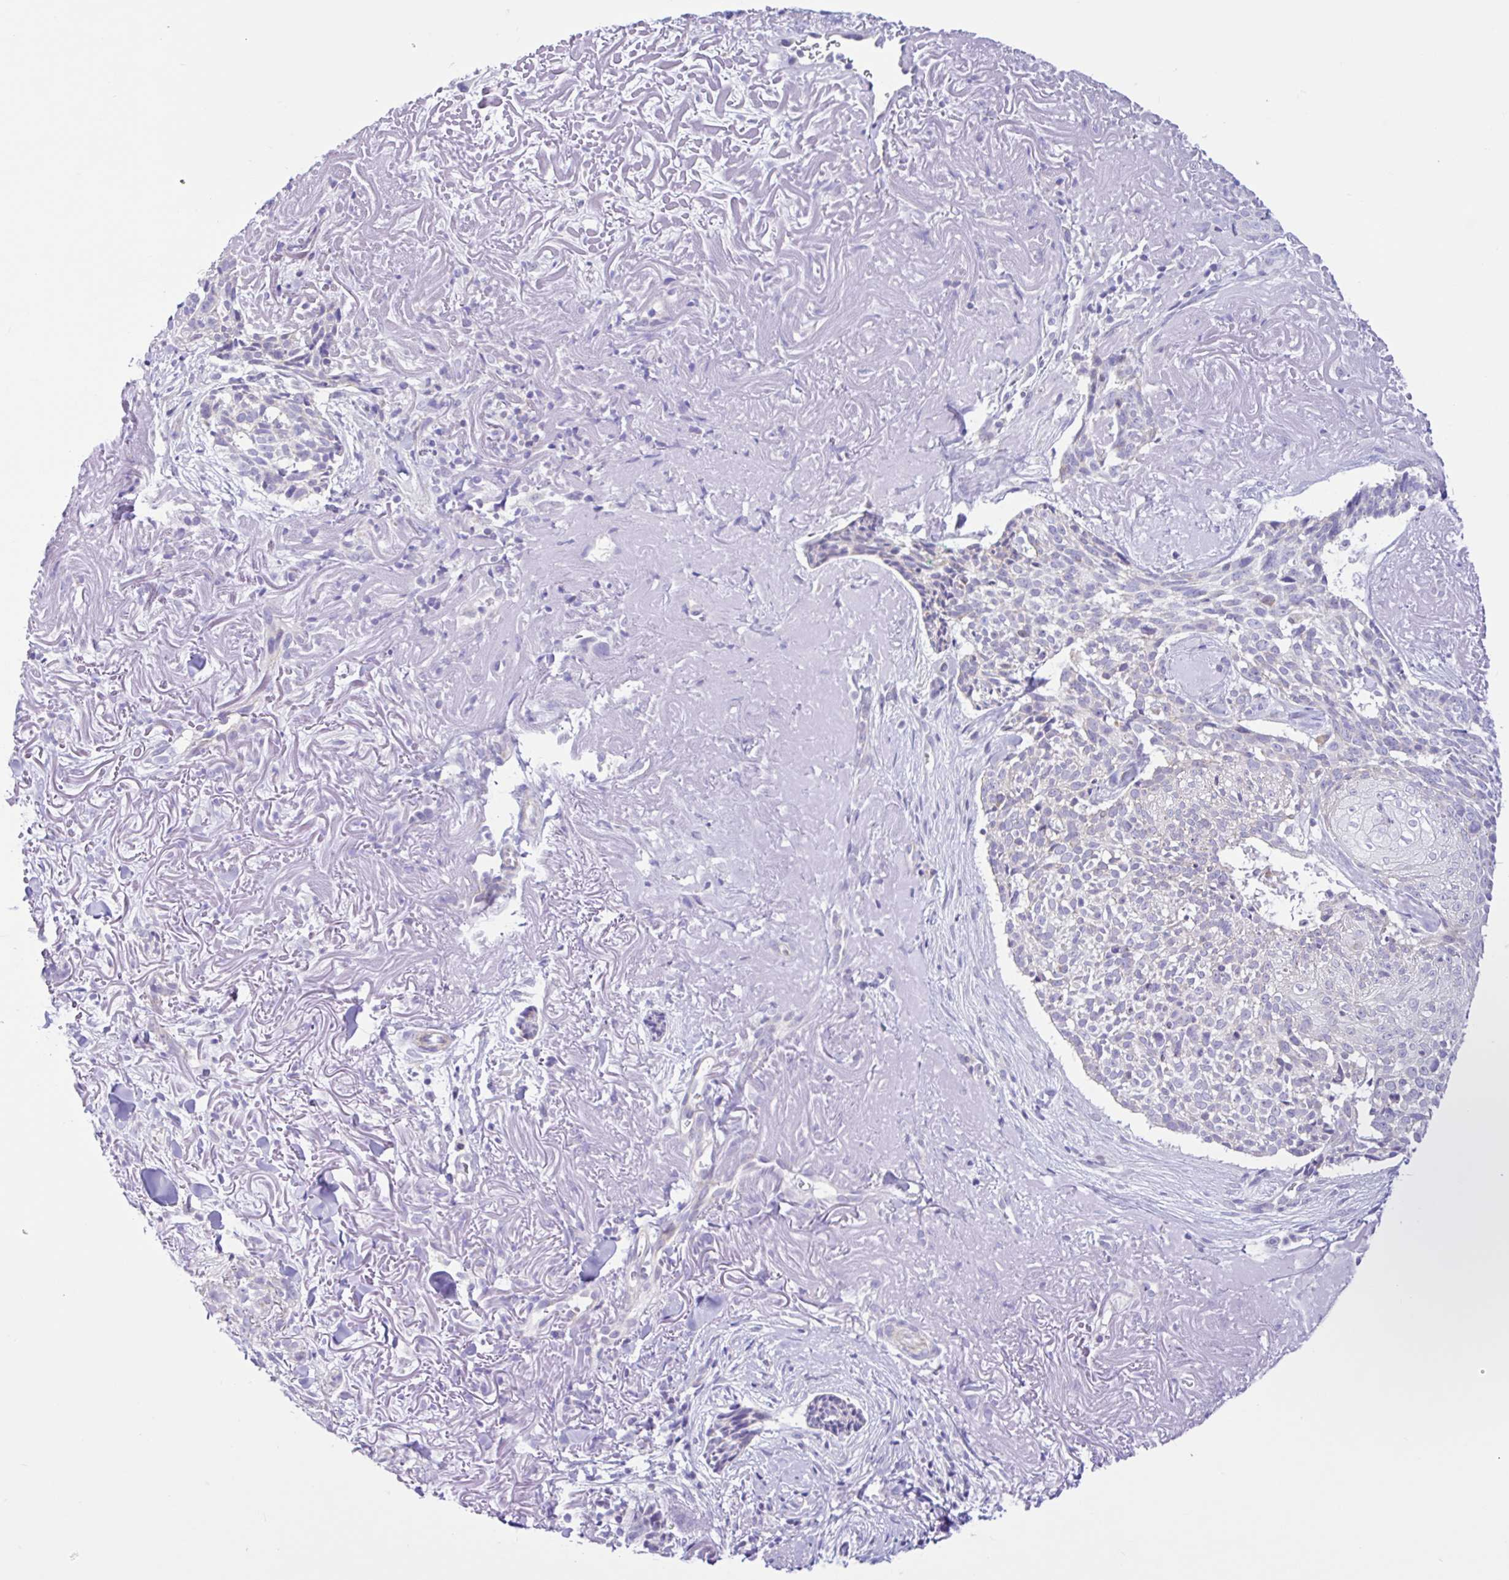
{"staining": {"intensity": "negative", "quantity": "none", "location": "none"}, "tissue": "skin cancer", "cell_type": "Tumor cells", "image_type": "cancer", "snomed": [{"axis": "morphology", "description": "Basal cell carcinoma"}, {"axis": "topography", "description": "Skin"}, {"axis": "topography", "description": "Skin of face"}], "caption": "Basal cell carcinoma (skin) was stained to show a protein in brown. There is no significant staining in tumor cells. Brightfield microscopy of immunohistochemistry stained with DAB (3,3'-diaminobenzidine) (brown) and hematoxylin (blue), captured at high magnification.", "gene": "NDUFS2", "patient": {"sex": "female", "age": 95}}